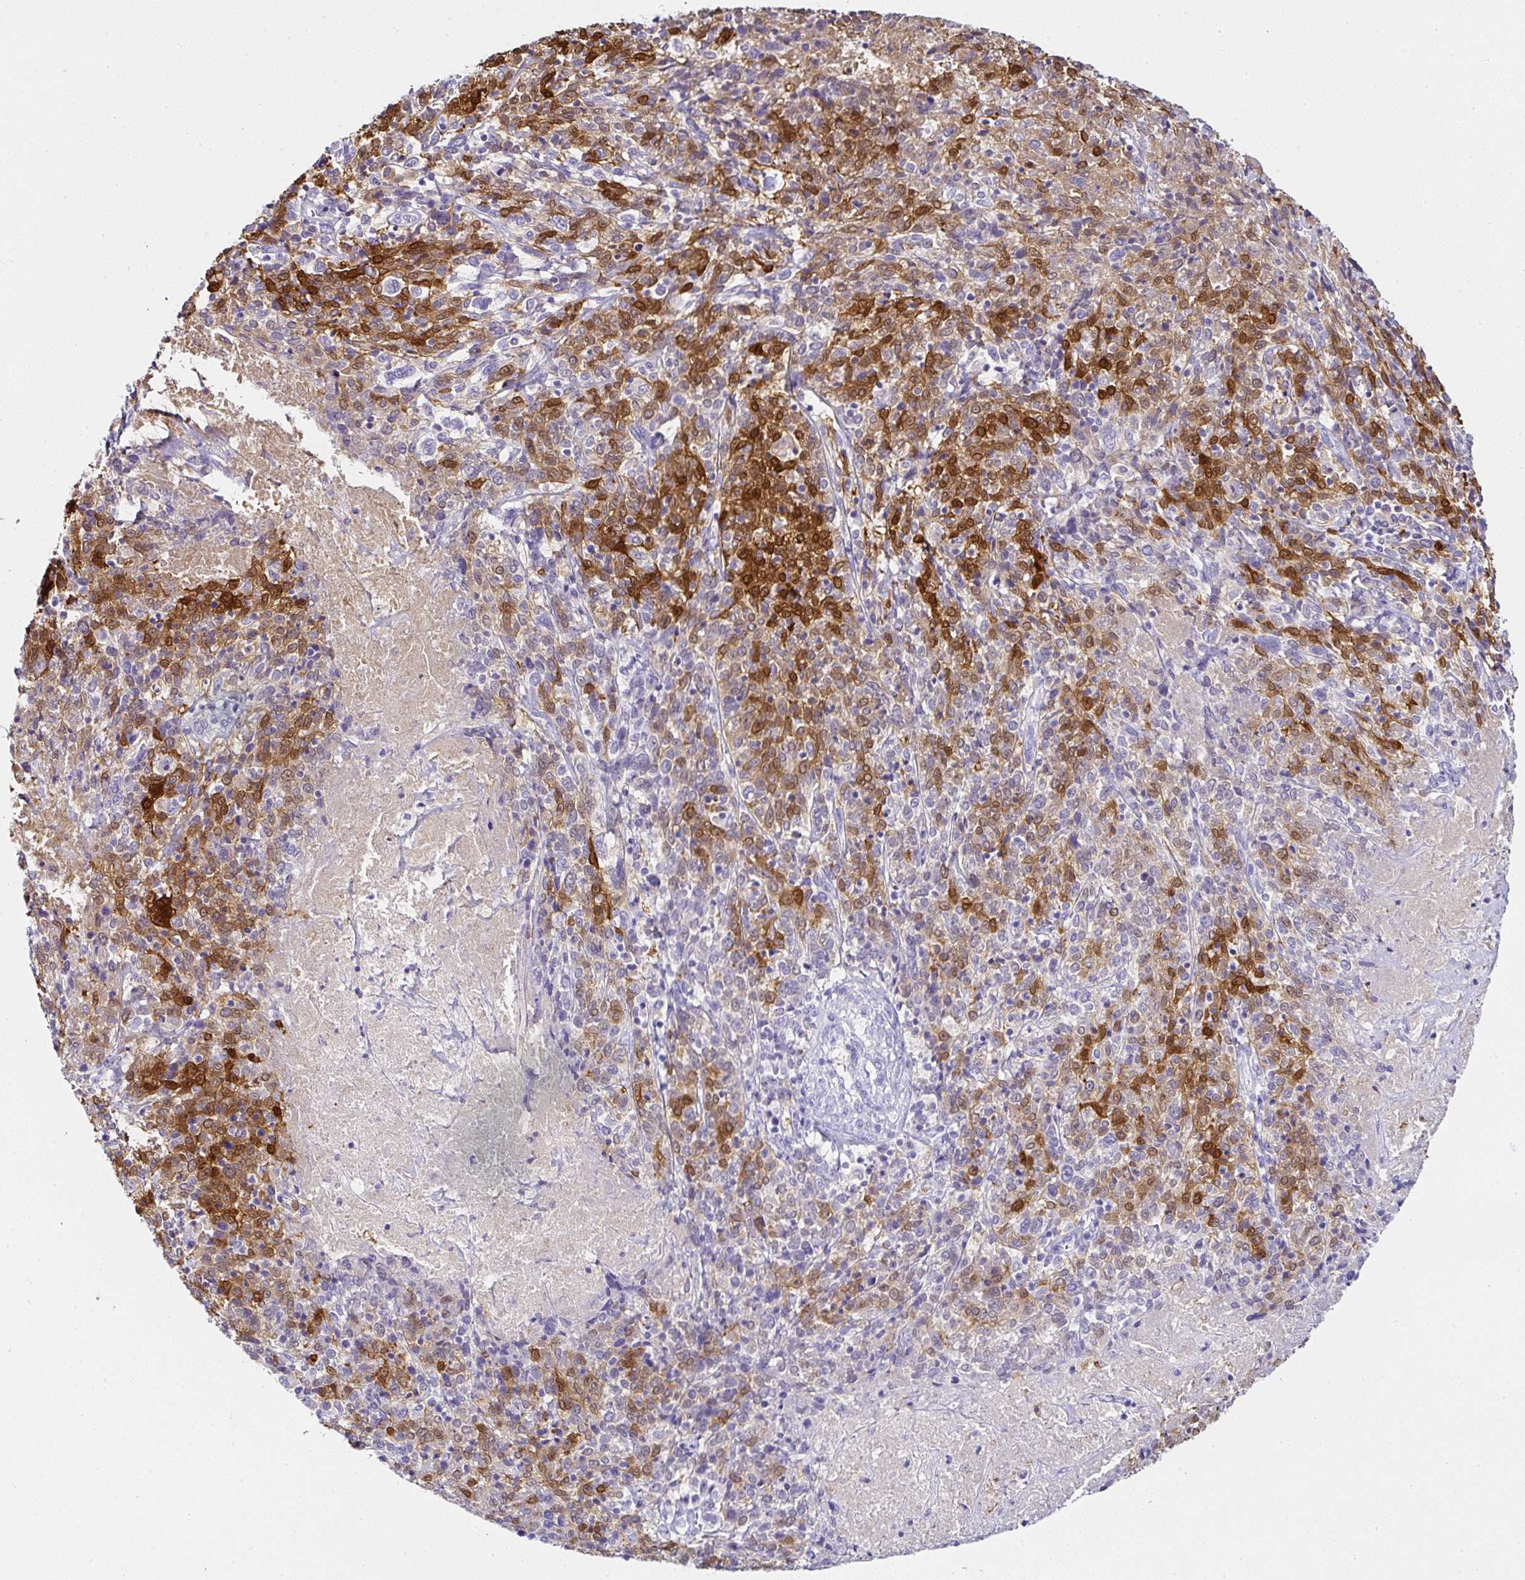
{"staining": {"intensity": "strong", "quantity": "25%-75%", "location": "cytoplasmic/membranous,nuclear"}, "tissue": "cervical cancer", "cell_type": "Tumor cells", "image_type": "cancer", "snomed": [{"axis": "morphology", "description": "Squamous cell carcinoma, NOS"}, {"axis": "topography", "description": "Cervix"}], "caption": "A high-resolution image shows IHC staining of cervical cancer, which shows strong cytoplasmic/membranous and nuclear expression in about 25%-75% of tumor cells.", "gene": "SERPINB3", "patient": {"sex": "female", "age": 46}}